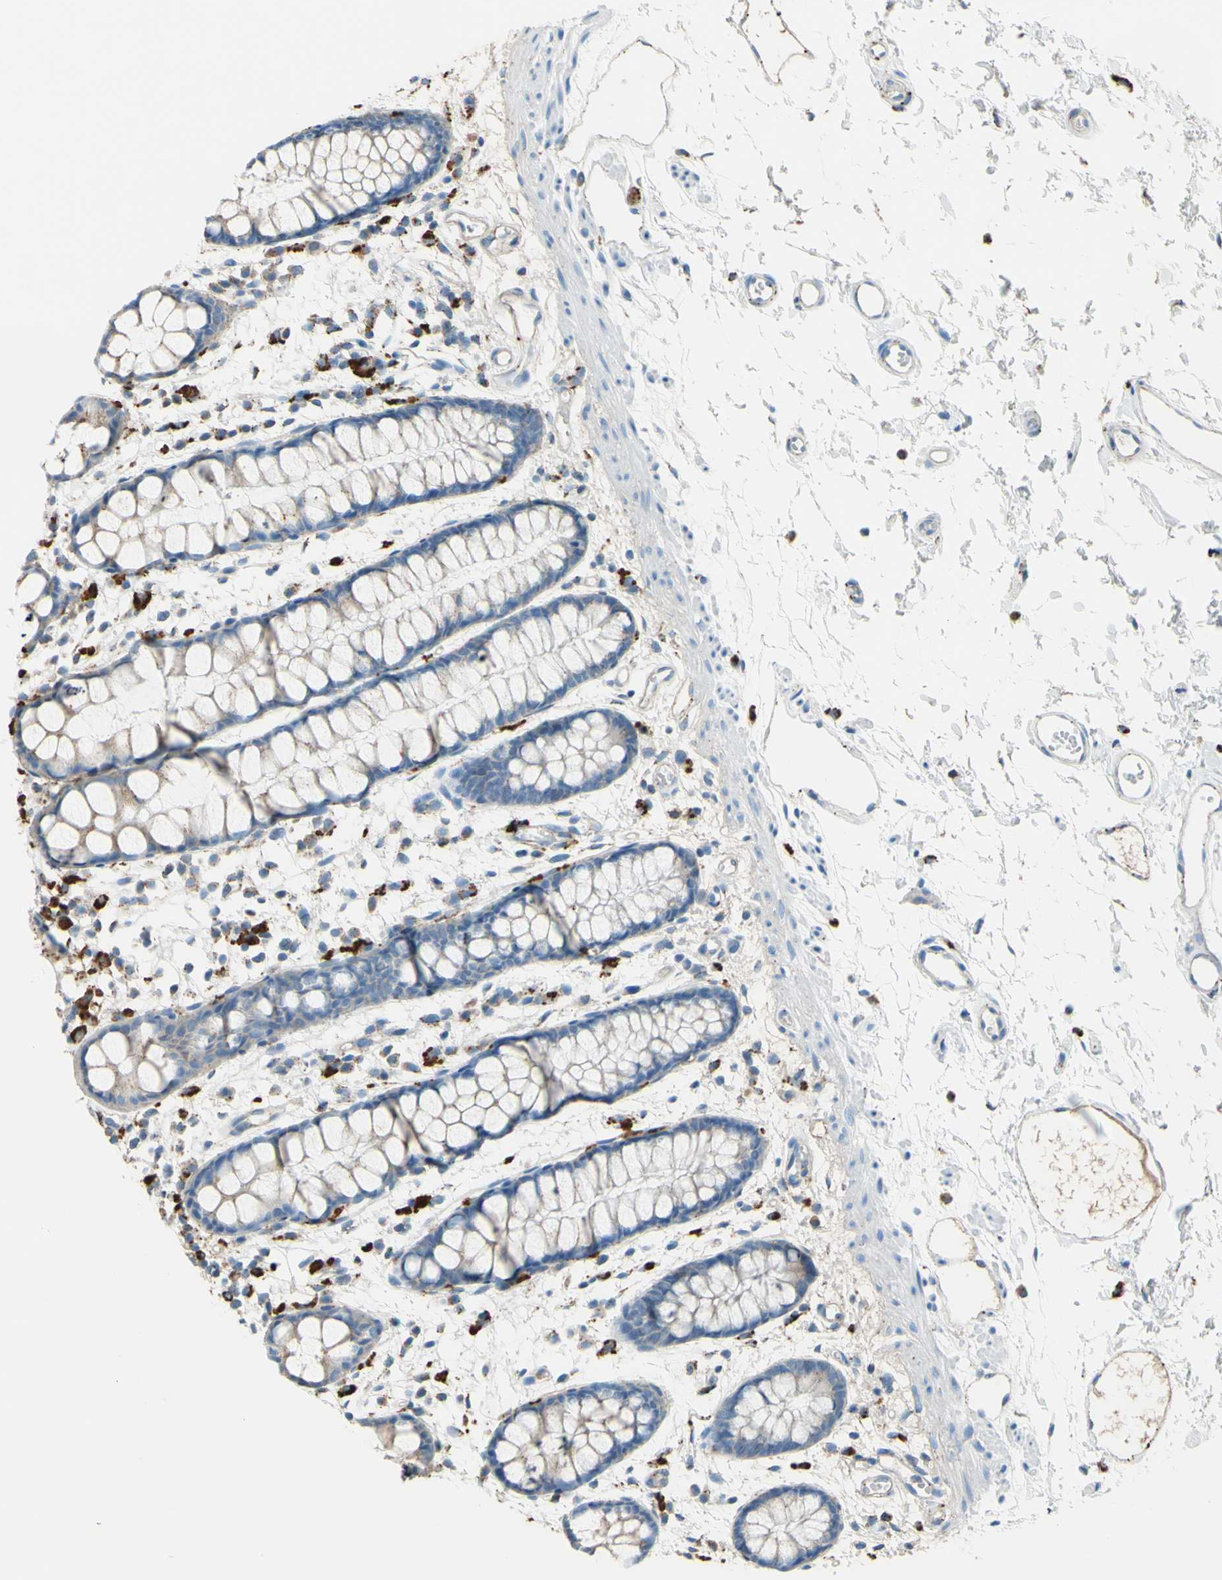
{"staining": {"intensity": "weak", "quantity": ">75%", "location": "cytoplasmic/membranous"}, "tissue": "rectum", "cell_type": "Glandular cells", "image_type": "normal", "snomed": [{"axis": "morphology", "description": "Normal tissue, NOS"}, {"axis": "topography", "description": "Rectum"}], "caption": "This micrograph shows immunohistochemistry (IHC) staining of benign human rectum, with low weak cytoplasmic/membranous positivity in about >75% of glandular cells.", "gene": "CTSD", "patient": {"sex": "female", "age": 66}}